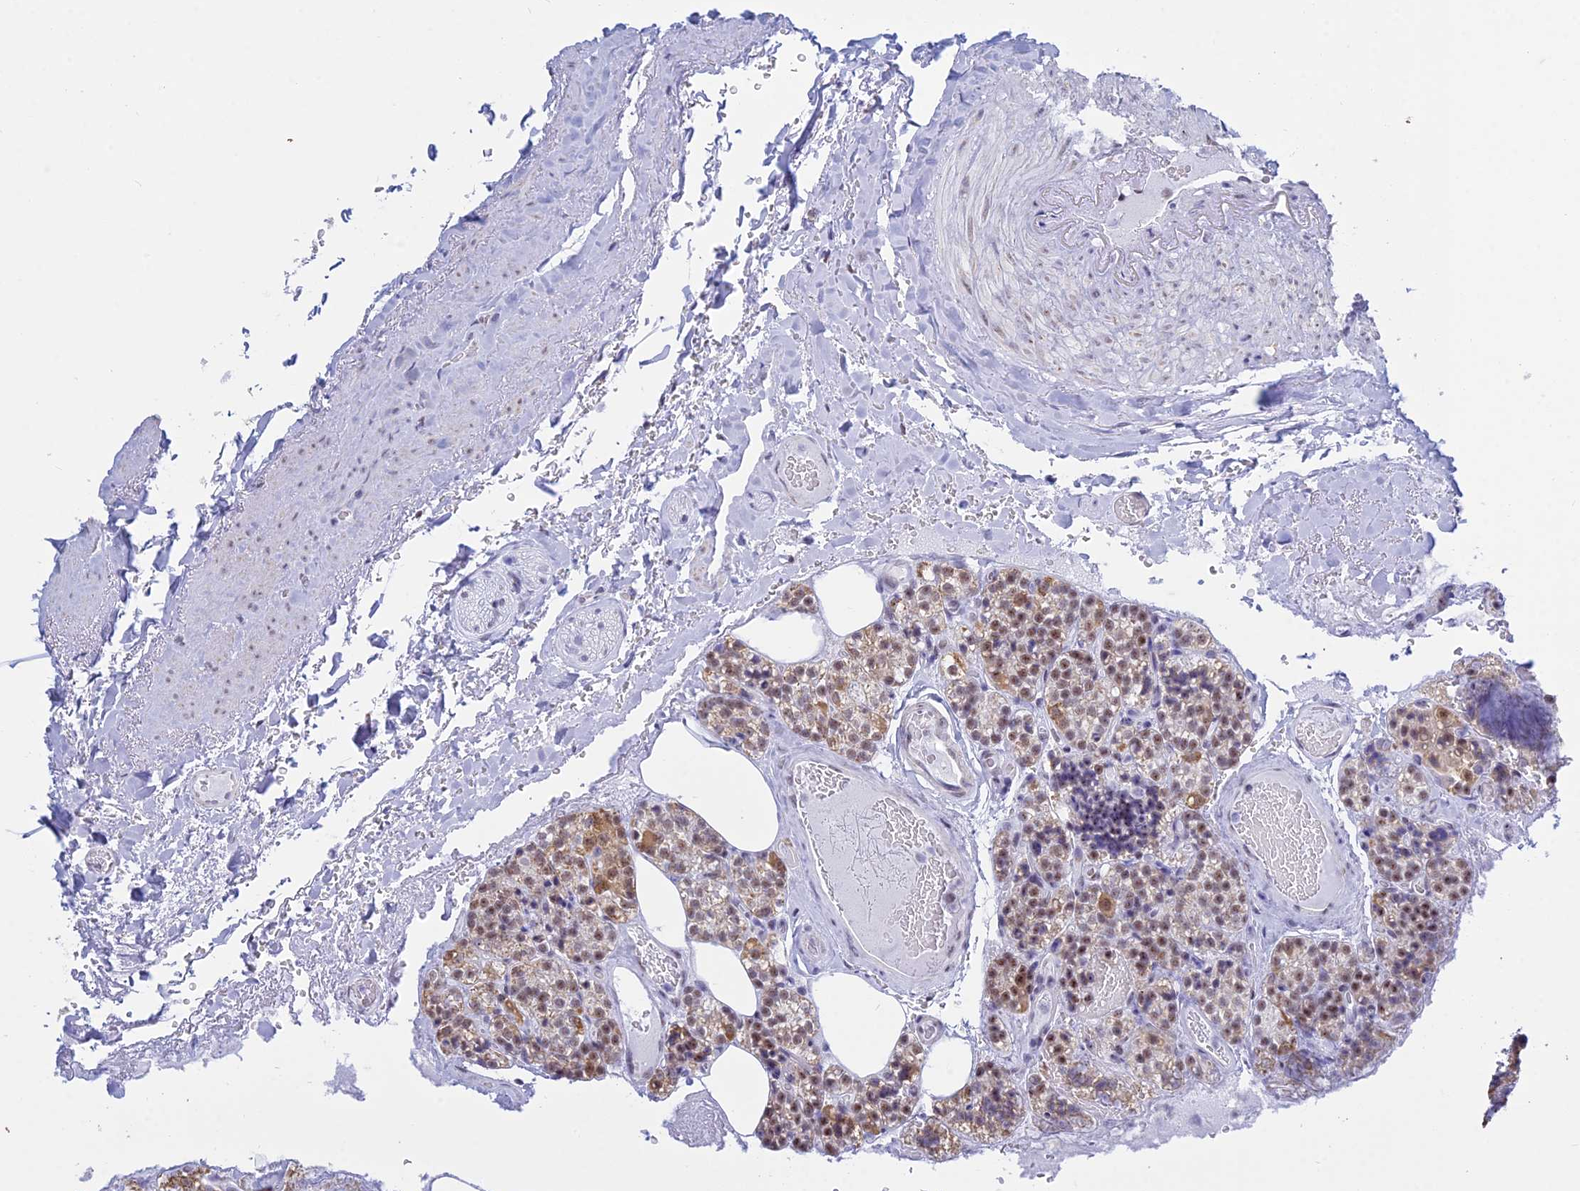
{"staining": {"intensity": "moderate", "quantity": ">75%", "location": "cytoplasmic/membranous,nuclear"}, "tissue": "parathyroid gland", "cell_type": "Glandular cells", "image_type": "normal", "snomed": [{"axis": "morphology", "description": "Normal tissue, NOS"}, {"axis": "topography", "description": "Parathyroid gland"}], "caption": "Parathyroid gland stained for a protein reveals moderate cytoplasmic/membranous,nuclear positivity in glandular cells.", "gene": "KLF14", "patient": {"sex": "male", "age": 87}}